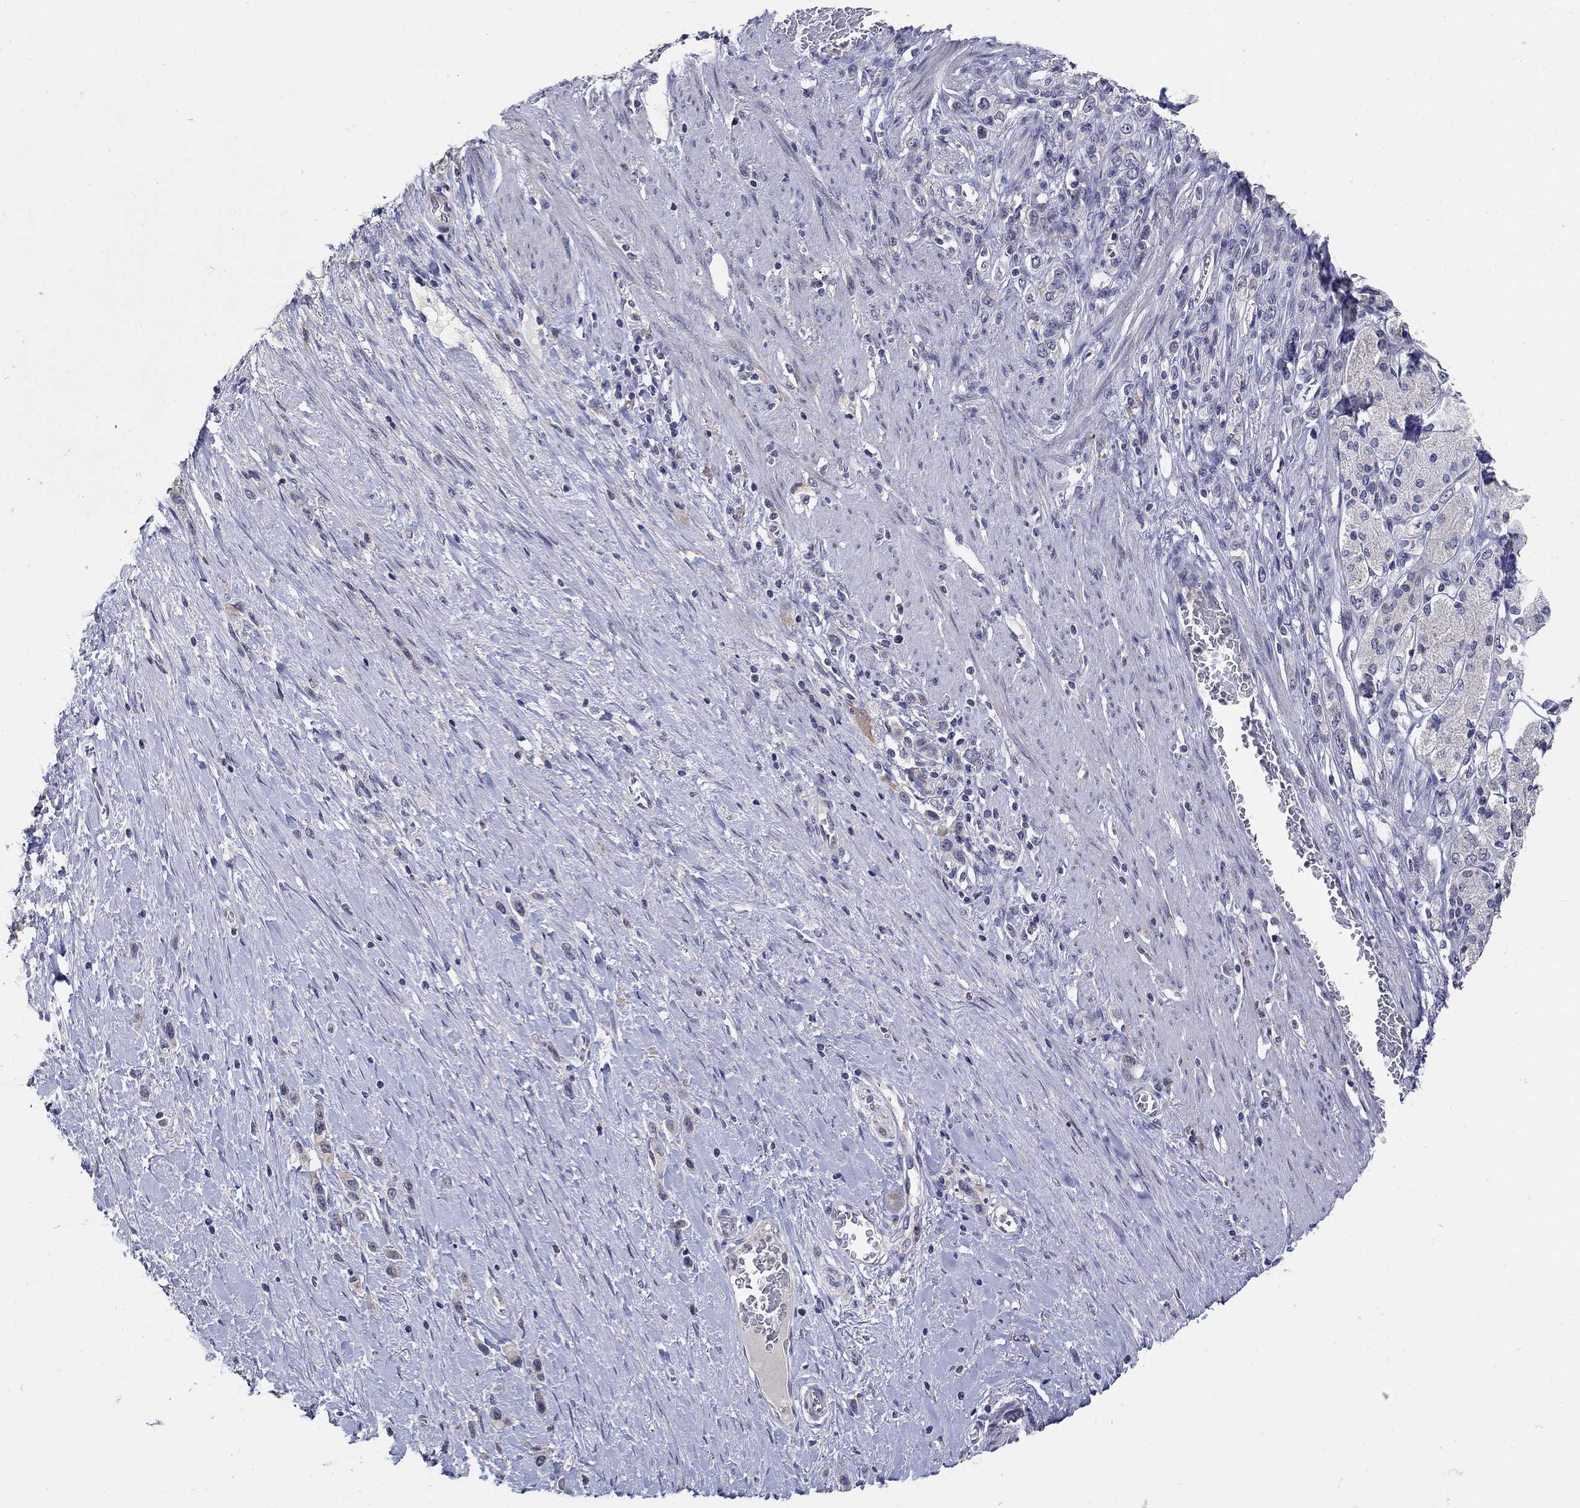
{"staining": {"intensity": "negative", "quantity": "none", "location": "none"}, "tissue": "stomach cancer", "cell_type": "Tumor cells", "image_type": "cancer", "snomed": [{"axis": "morphology", "description": "Normal tissue, NOS"}, {"axis": "morphology", "description": "Adenocarcinoma, NOS"}, {"axis": "morphology", "description": "Adenocarcinoma, High grade"}, {"axis": "topography", "description": "Stomach, upper"}, {"axis": "topography", "description": "Stomach"}], "caption": "Histopathology image shows no protein staining in tumor cells of stomach adenocarcinoma tissue. (DAB (3,3'-diaminobenzidine) IHC, high magnification).", "gene": "CETN1", "patient": {"sex": "female", "age": 65}}